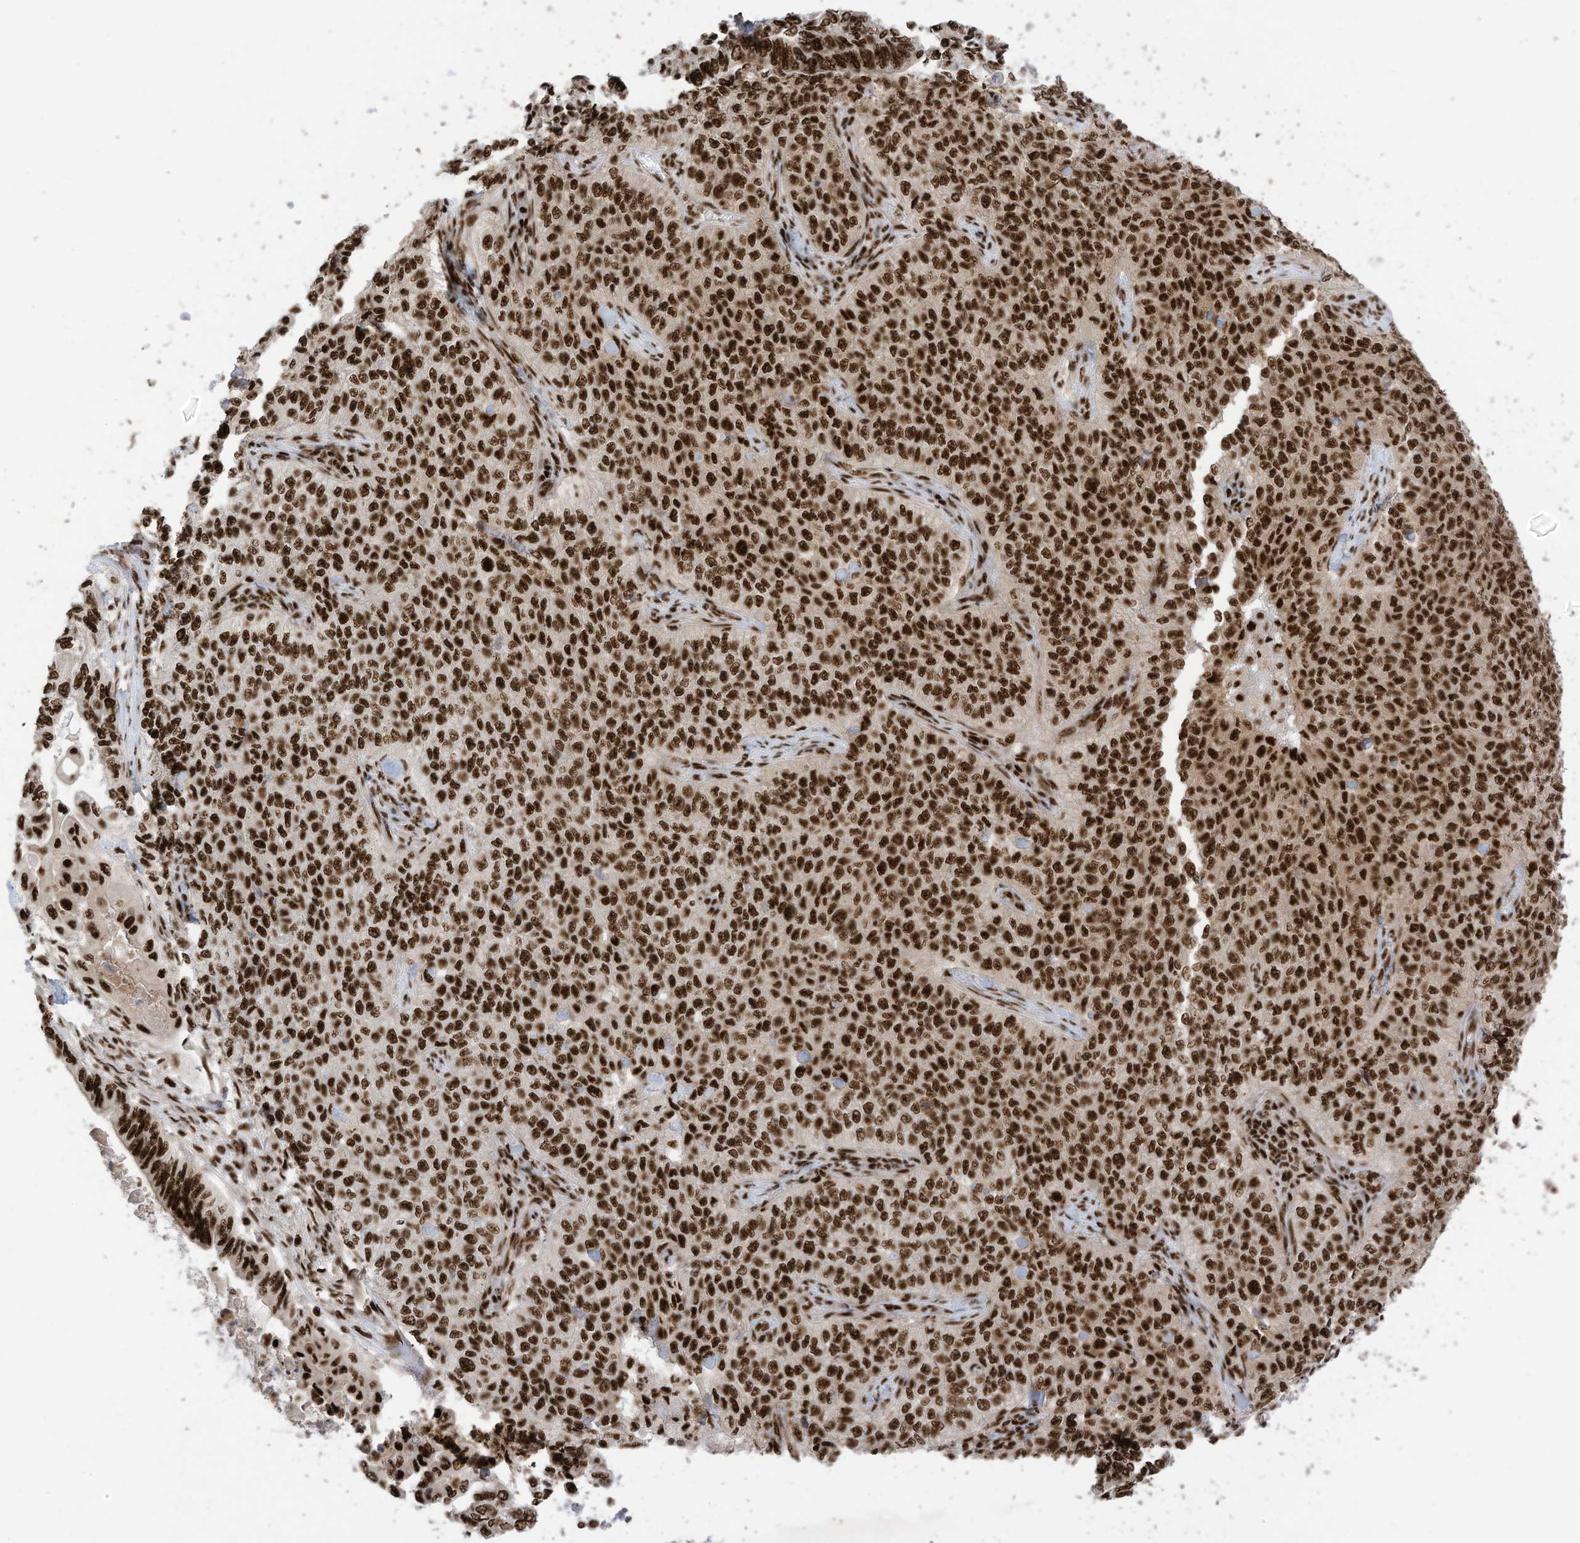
{"staining": {"intensity": "strong", "quantity": ">75%", "location": "nuclear"}, "tissue": "cervical cancer", "cell_type": "Tumor cells", "image_type": "cancer", "snomed": [{"axis": "morphology", "description": "Squamous cell carcinoma, NOS"}, {"axis": "topography", "description": "Cervix"}], "caption": "Protein staining by immunohistochemistry demonstrates strong nuclear expression in approximately >75% of tumor cells in cervical cancer (squamous cell carcinoma). (brown staining indicates protein expression, while blue staining denotes nuclei).", "gene": "SF3A3", "patient": {"sex": "female", "age": 35}}